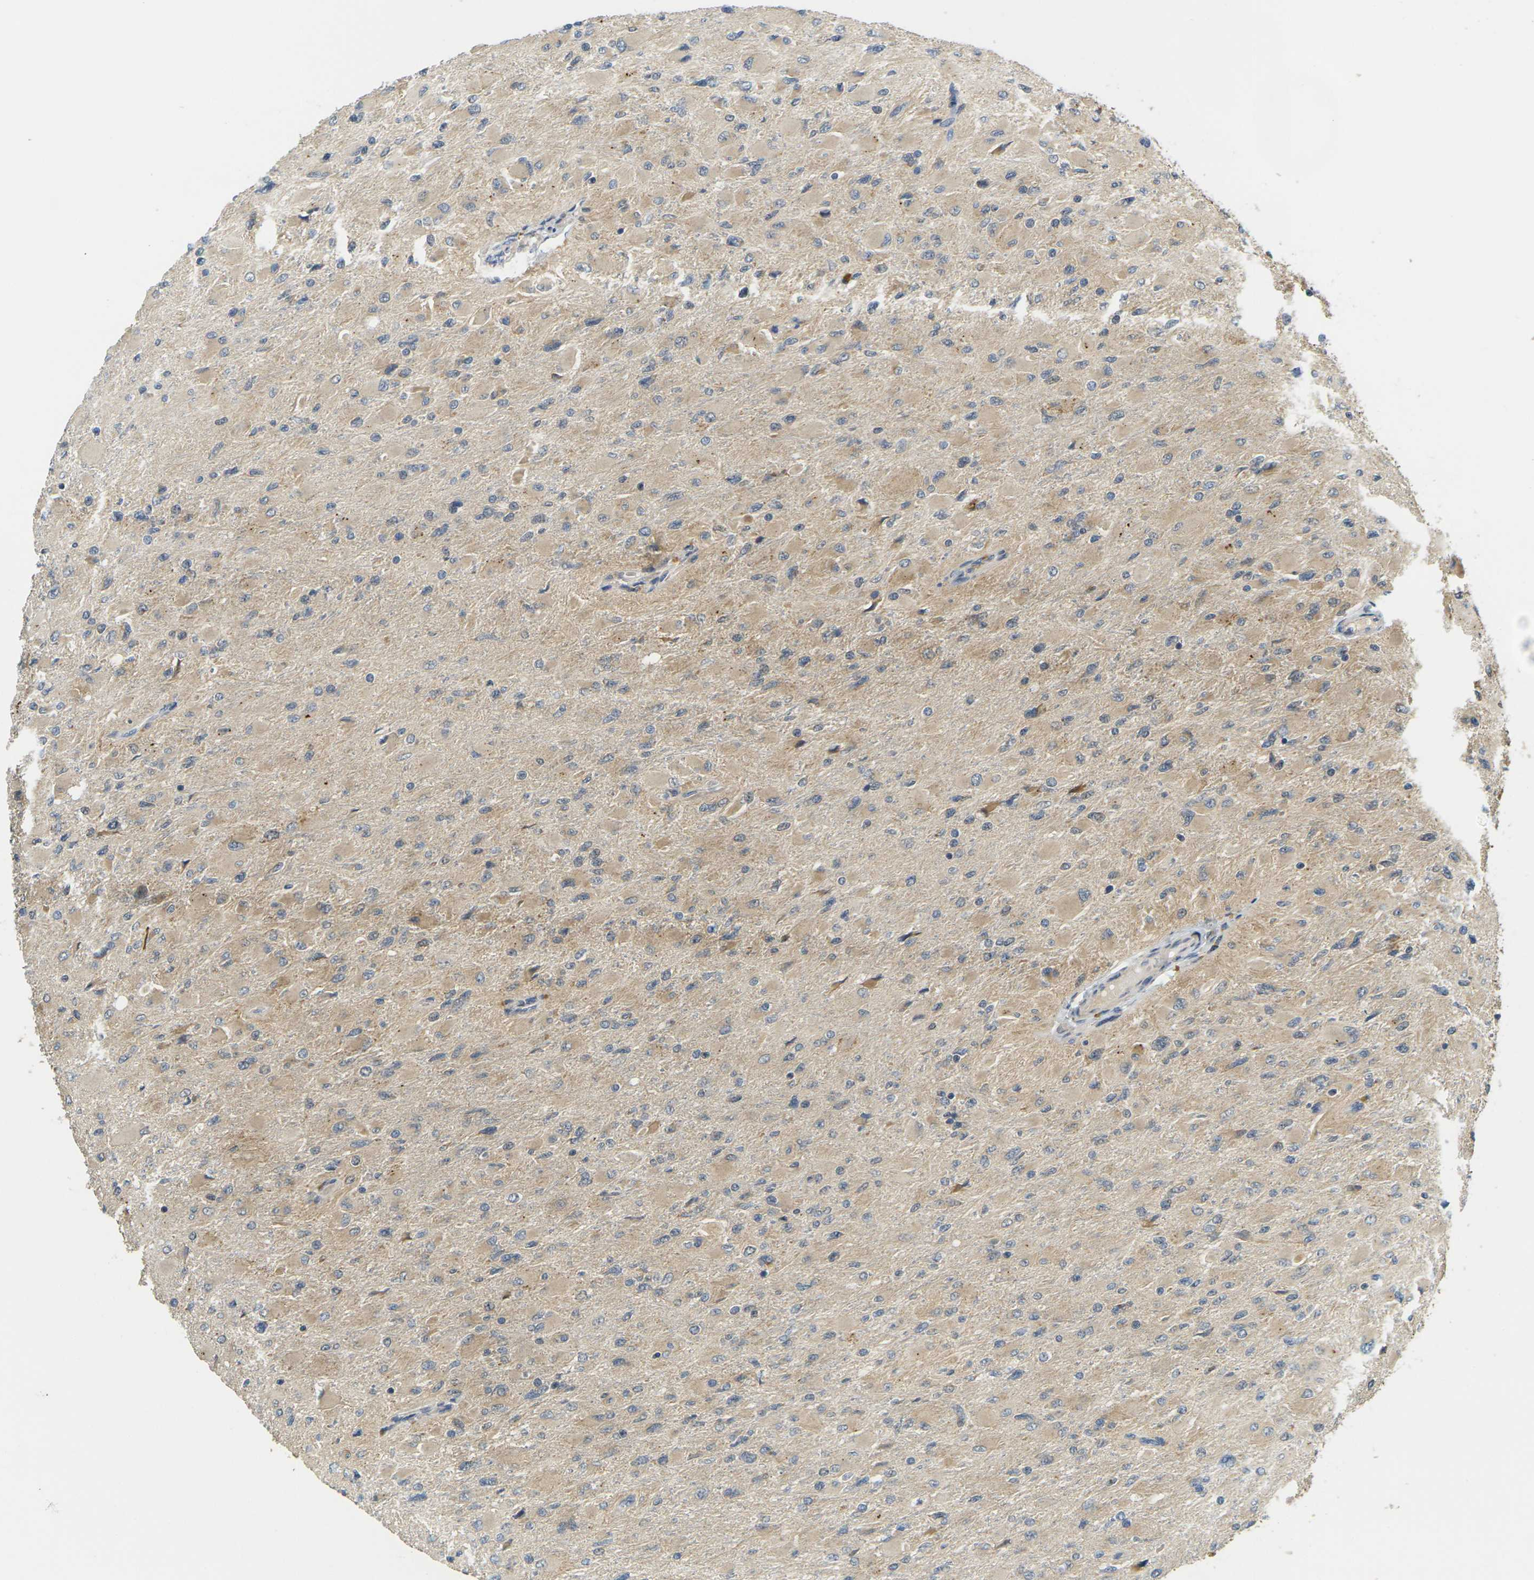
{"staining": {"intensity": "weak", "quantity": ">75%", "location": "cytoplasmic/membranous"}, "tissue": "glioma", "cell_type": "Tumor cells", "image_type": "cancer", "snomed": [{"axis": "morphology", "description": "Glioma, malignant, High grade"}, {"axis": "topography", "description": "Cerebral cortex"}], "caption": "Immunohistochemical staining of glioma displays low levels of weak cytoplasmic/membranous protein expression in about >75% of tumor cells.", "gene": "KLHL8", "patient": {"sex": "female", "age": 36}}